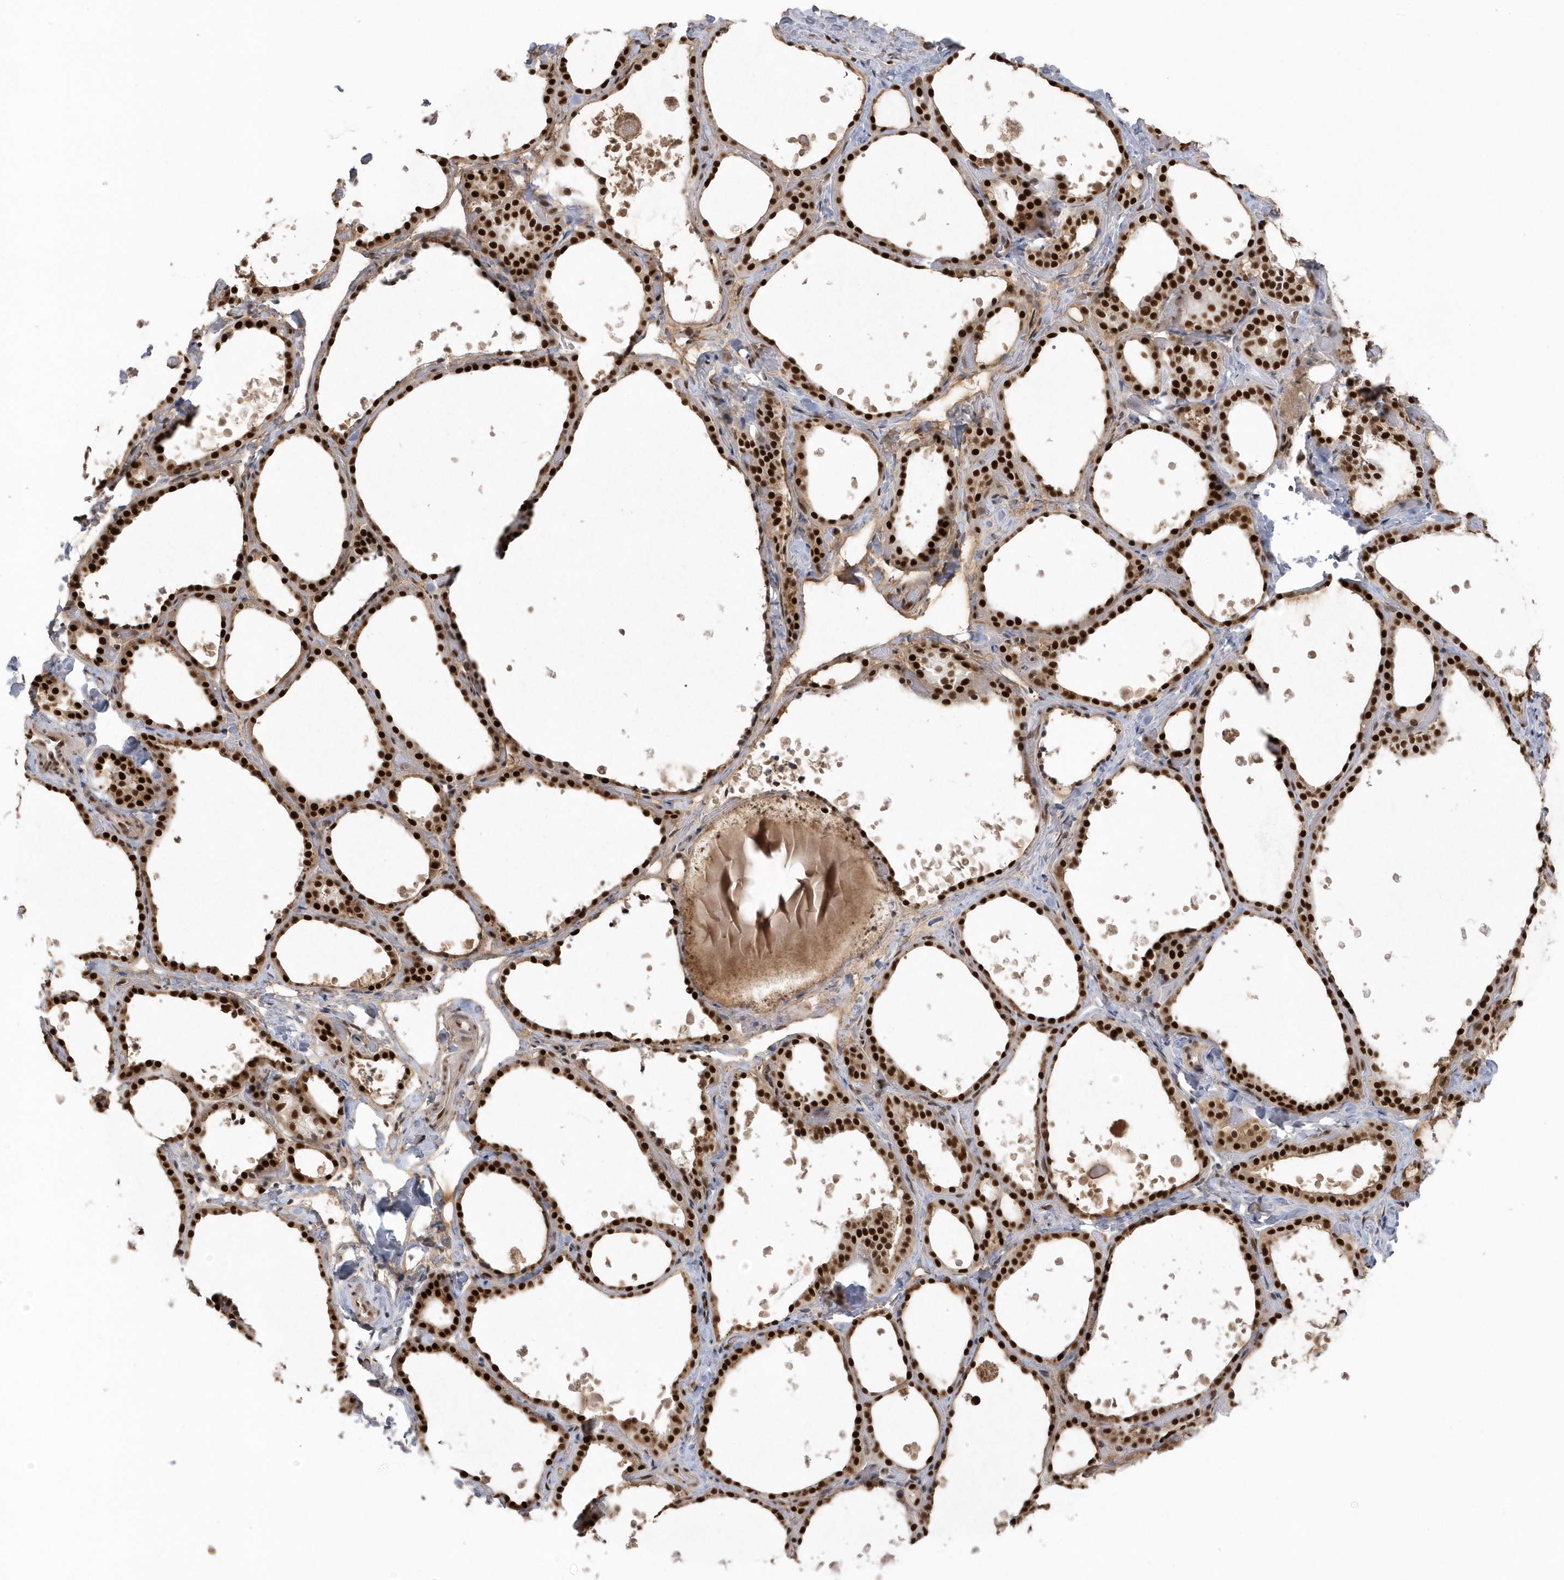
{"staining": {"intensity": "strong", "quantity": ">75%", "location": "nuclear"}, "tissue": "thyroid gland", "cell_type": "Glandular cells", "image_type": "normal", "snomed": [{"axis": "morphology", "description": "Normal tissue, NOS"}, {"axis": "topography", "description": "Thyroid gland"}], "caption": "A brown stain labels strong nuclear staining of a protein in glandular cells of benign human thyroid gland.", "gene": "SEPHS1", "patient": {"sex": "female", "age": 44}}